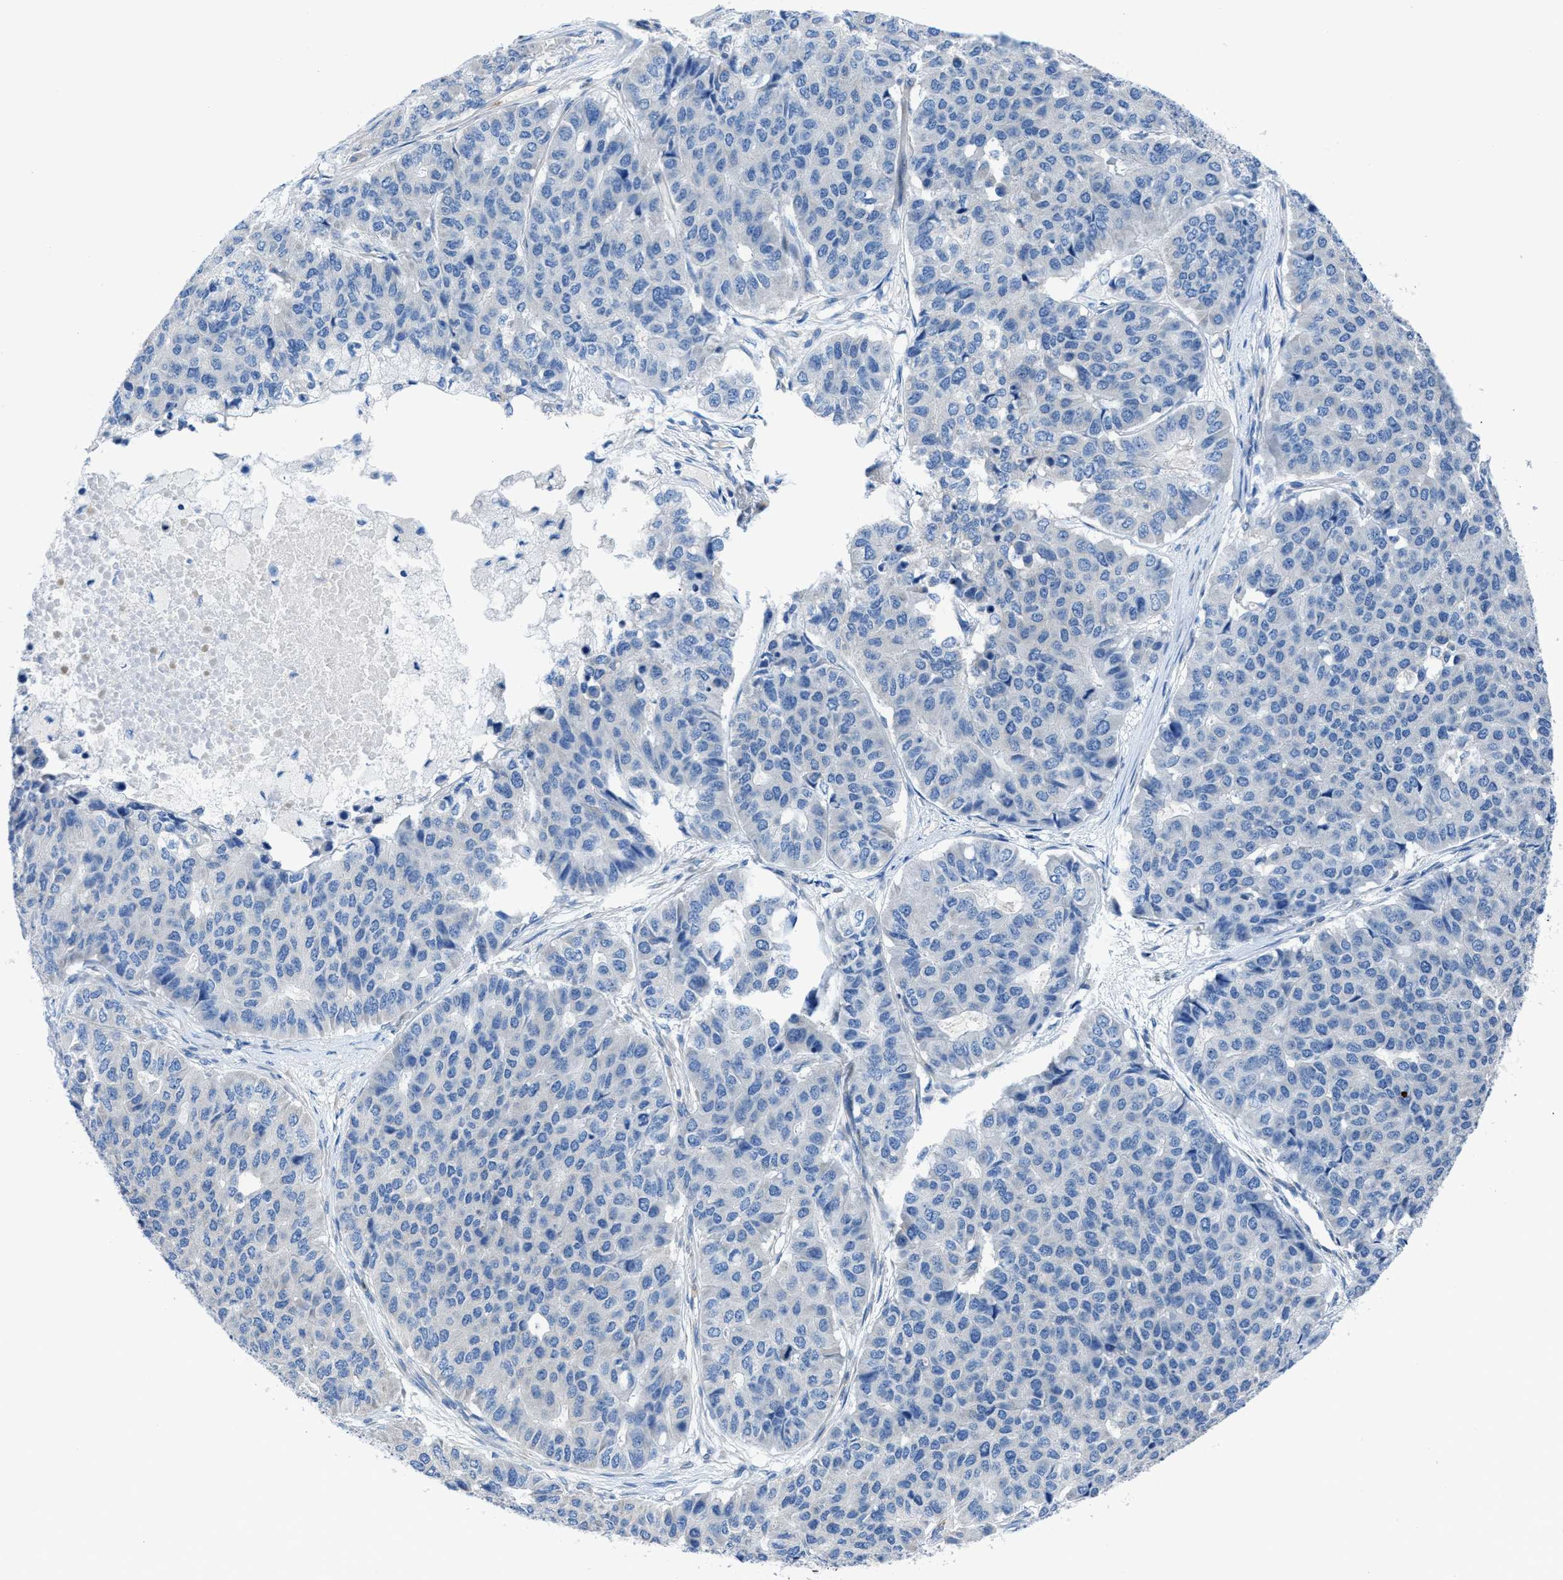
{"staining": {"intensity": "negative", "quantity": "none", "location": "none"}, "tissue": "pancreatic cancer", "cell_type": "Tumor cells", "image_type": "cancer", "snomed": [{"axis": "morphology", "description": "Adenocarcinoma, NOS"}, {"axis": "topography", "description": "Pancreas"}], "caption": "The IHC micrograph has no significant positivity in tumor cells of pancreatic cancer tissue. (Brightfield microscopy of DAB (3,3'-diaminobenzidine) immunohistochemistry (IHC) at high magnification).", "gene": "ITPR1", "patient": {"sex": "male", "age": 50}}